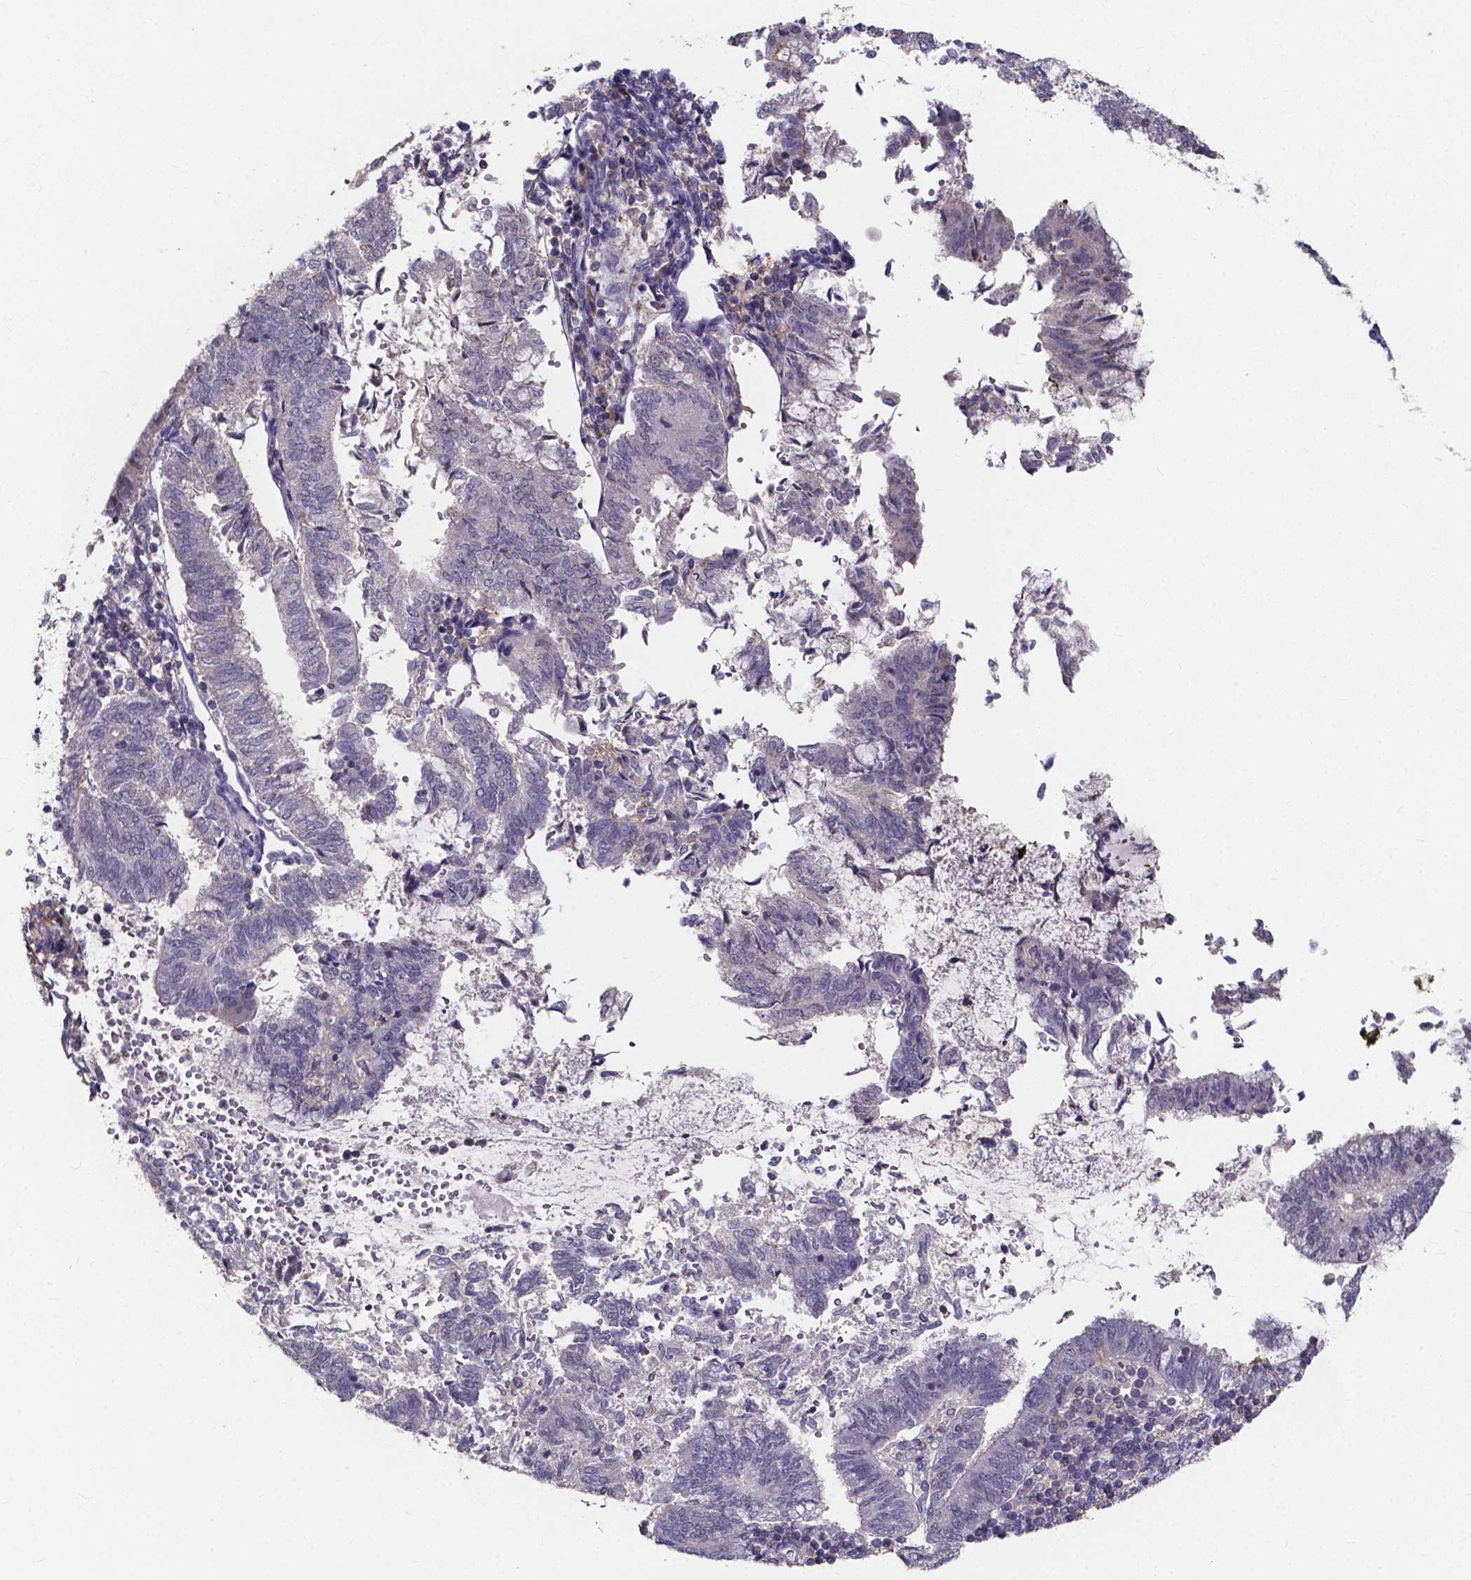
{"staining": {"intensity": "negative", "quantity": "none", "location": "none"}, "tissue": "endometrial cancer", "cell_type": "Tumor cells", "image_type": "cancer", "snomed": [{"axis": "morphology", "description": "Adenocarcinoma, NOS"}, {"axis": "topography", "description": "Endometrium"}], "caption": "There is no significant expression in tumor cells of endometrial cancer. (Stains: DAB (3,3'-diaminobenzidine) IHC with hematoxylin counter stain, Microscopy: brightfield microscopy at high magnification).", "gene": "SPOCD1", "patient": {"sex": "female", "age": 65}}